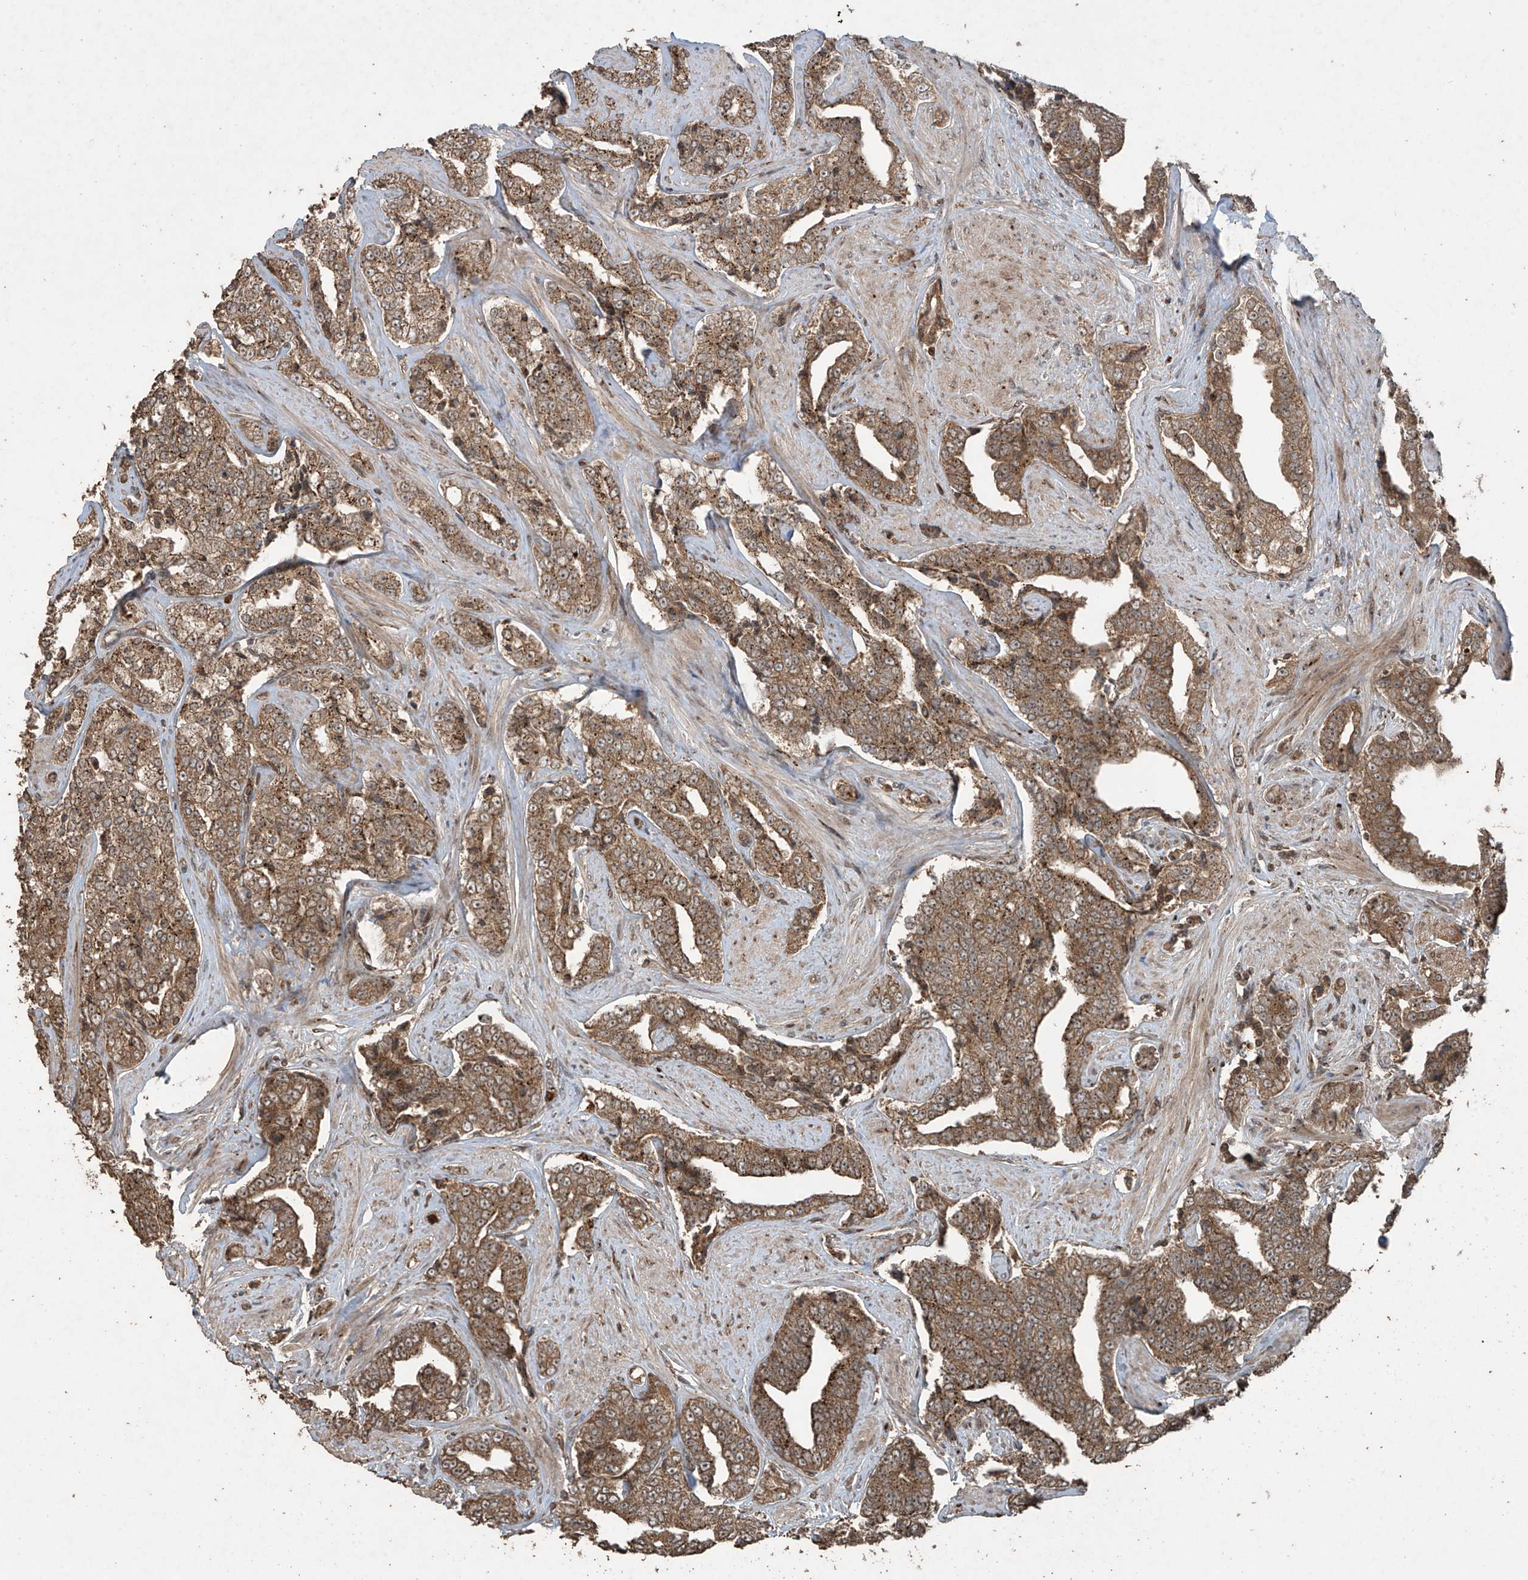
{"staining": {"intensity": "moderate", "quantity": ">75%", "location": "cytoplasmic/membranous"}, "tissue": "prostate cancer", "cell_type": "Tumor cells", "image_type": "cancer", "snomed": [{"axis": "morphology", "description": "Adenocarcinoma, High grade"}, {"axis": "topography", "description": "Prostate"}], "caption": "This histopathology image exhibits IHC staining of high-grade adenocarcinoma (prostate), with medium moderate cytoplasmic/membranous positivity in about >75% of tumor cells.", "gene": "PGPEP1", "patient": {"sex": "male", "age": 71}}